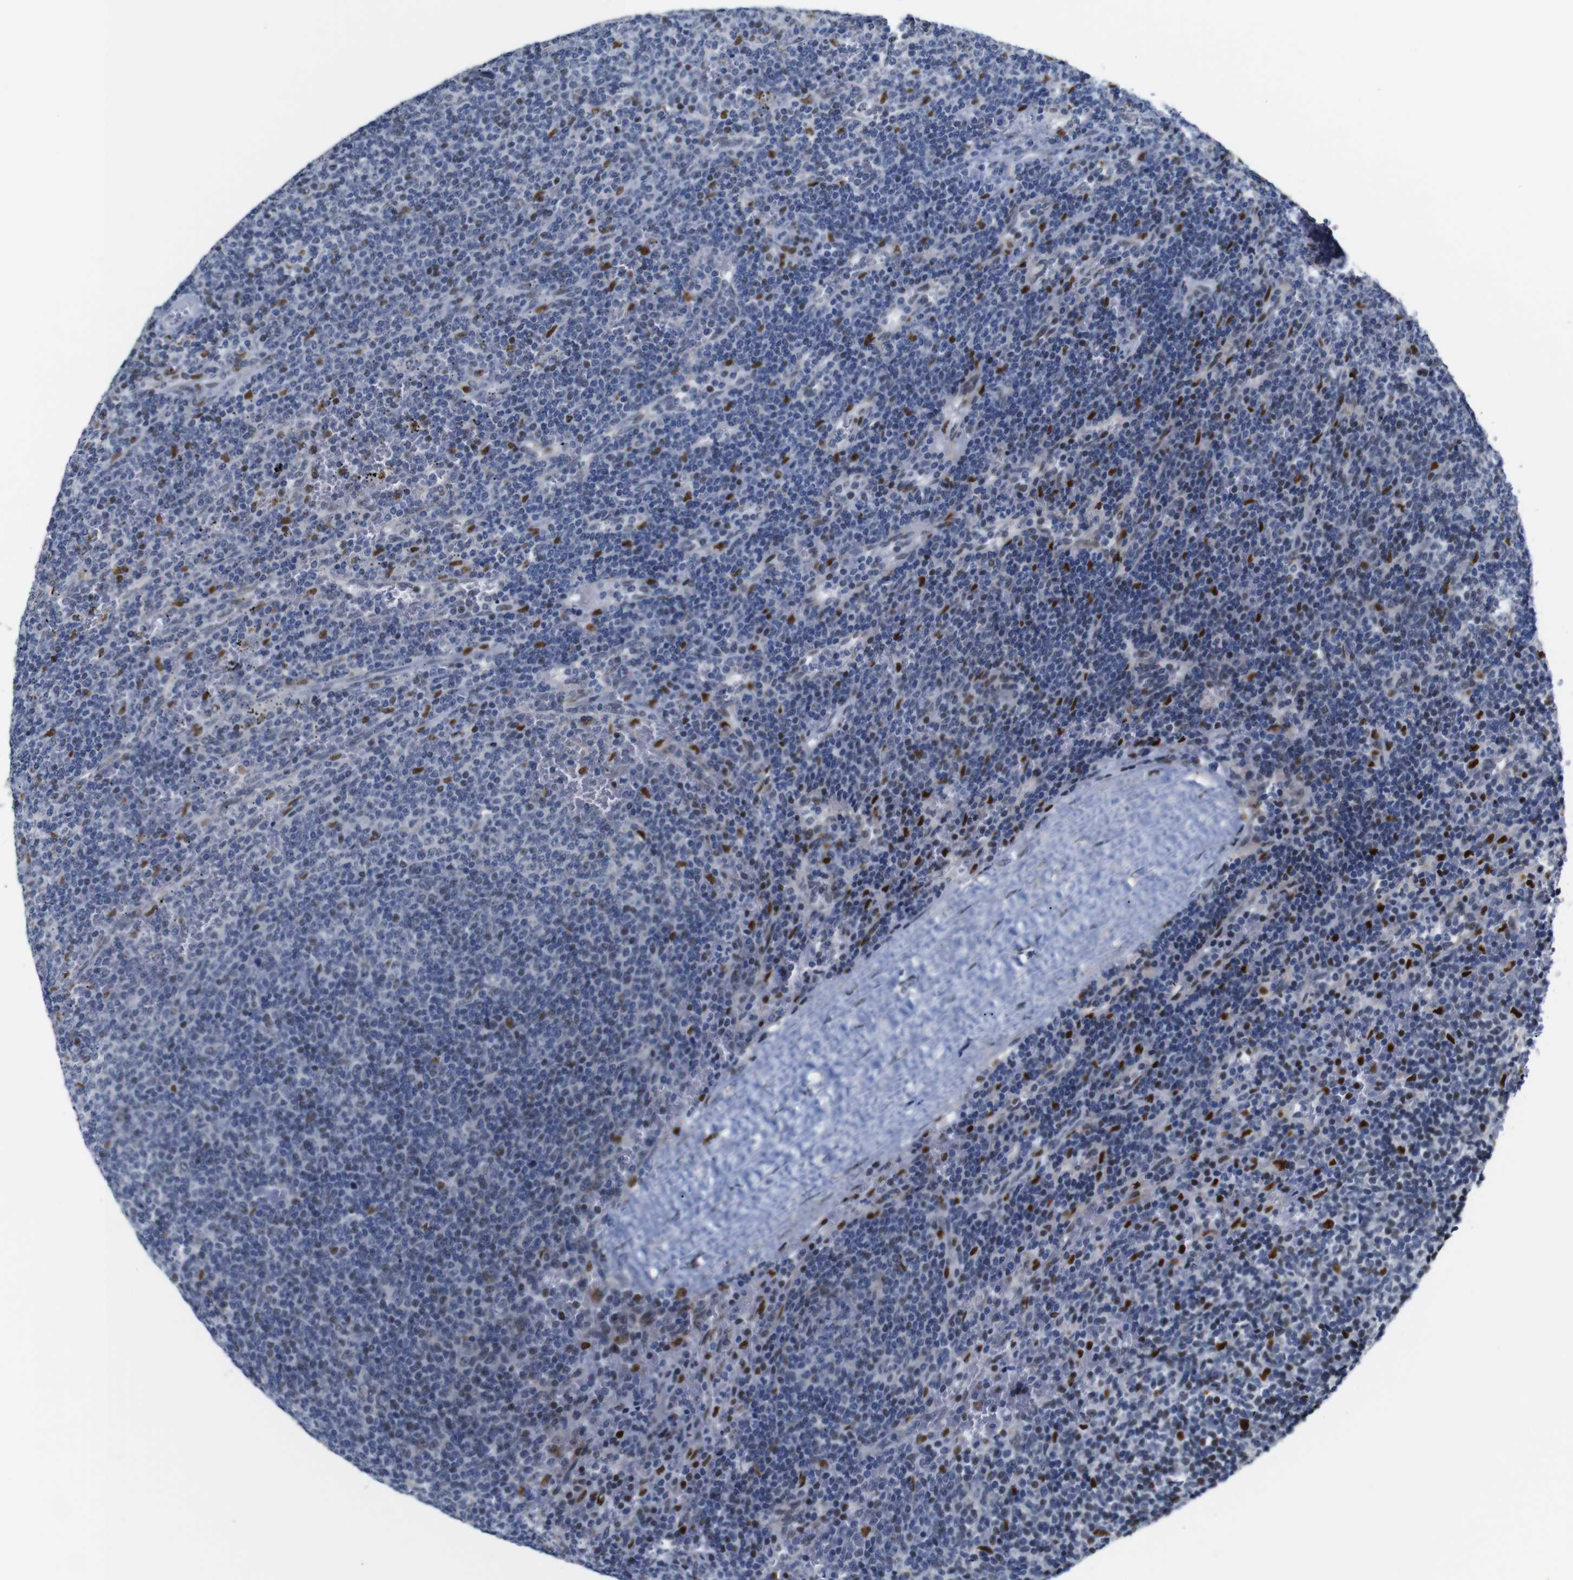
{"staining": {"intensity": "moderate", "quantity": "25%-75%", "location": "nuclear"}, "tissue": "lymphoma", "cell_type": "Tumor cells", "image_type": "cancer", "snomed": [{"axis": "morphology", "description": "Malignant lymphoma, non-Hodgkin's type, Low grade"}, {"axis": "topography", "description": "Spleen"}], "caption": "Protein staining exhibits moderate nuclear staining in about 25%-75% of tumor cells in lymphoma.", "gene": "GATA6", "patient": {"sex": "female", "age": 50}}